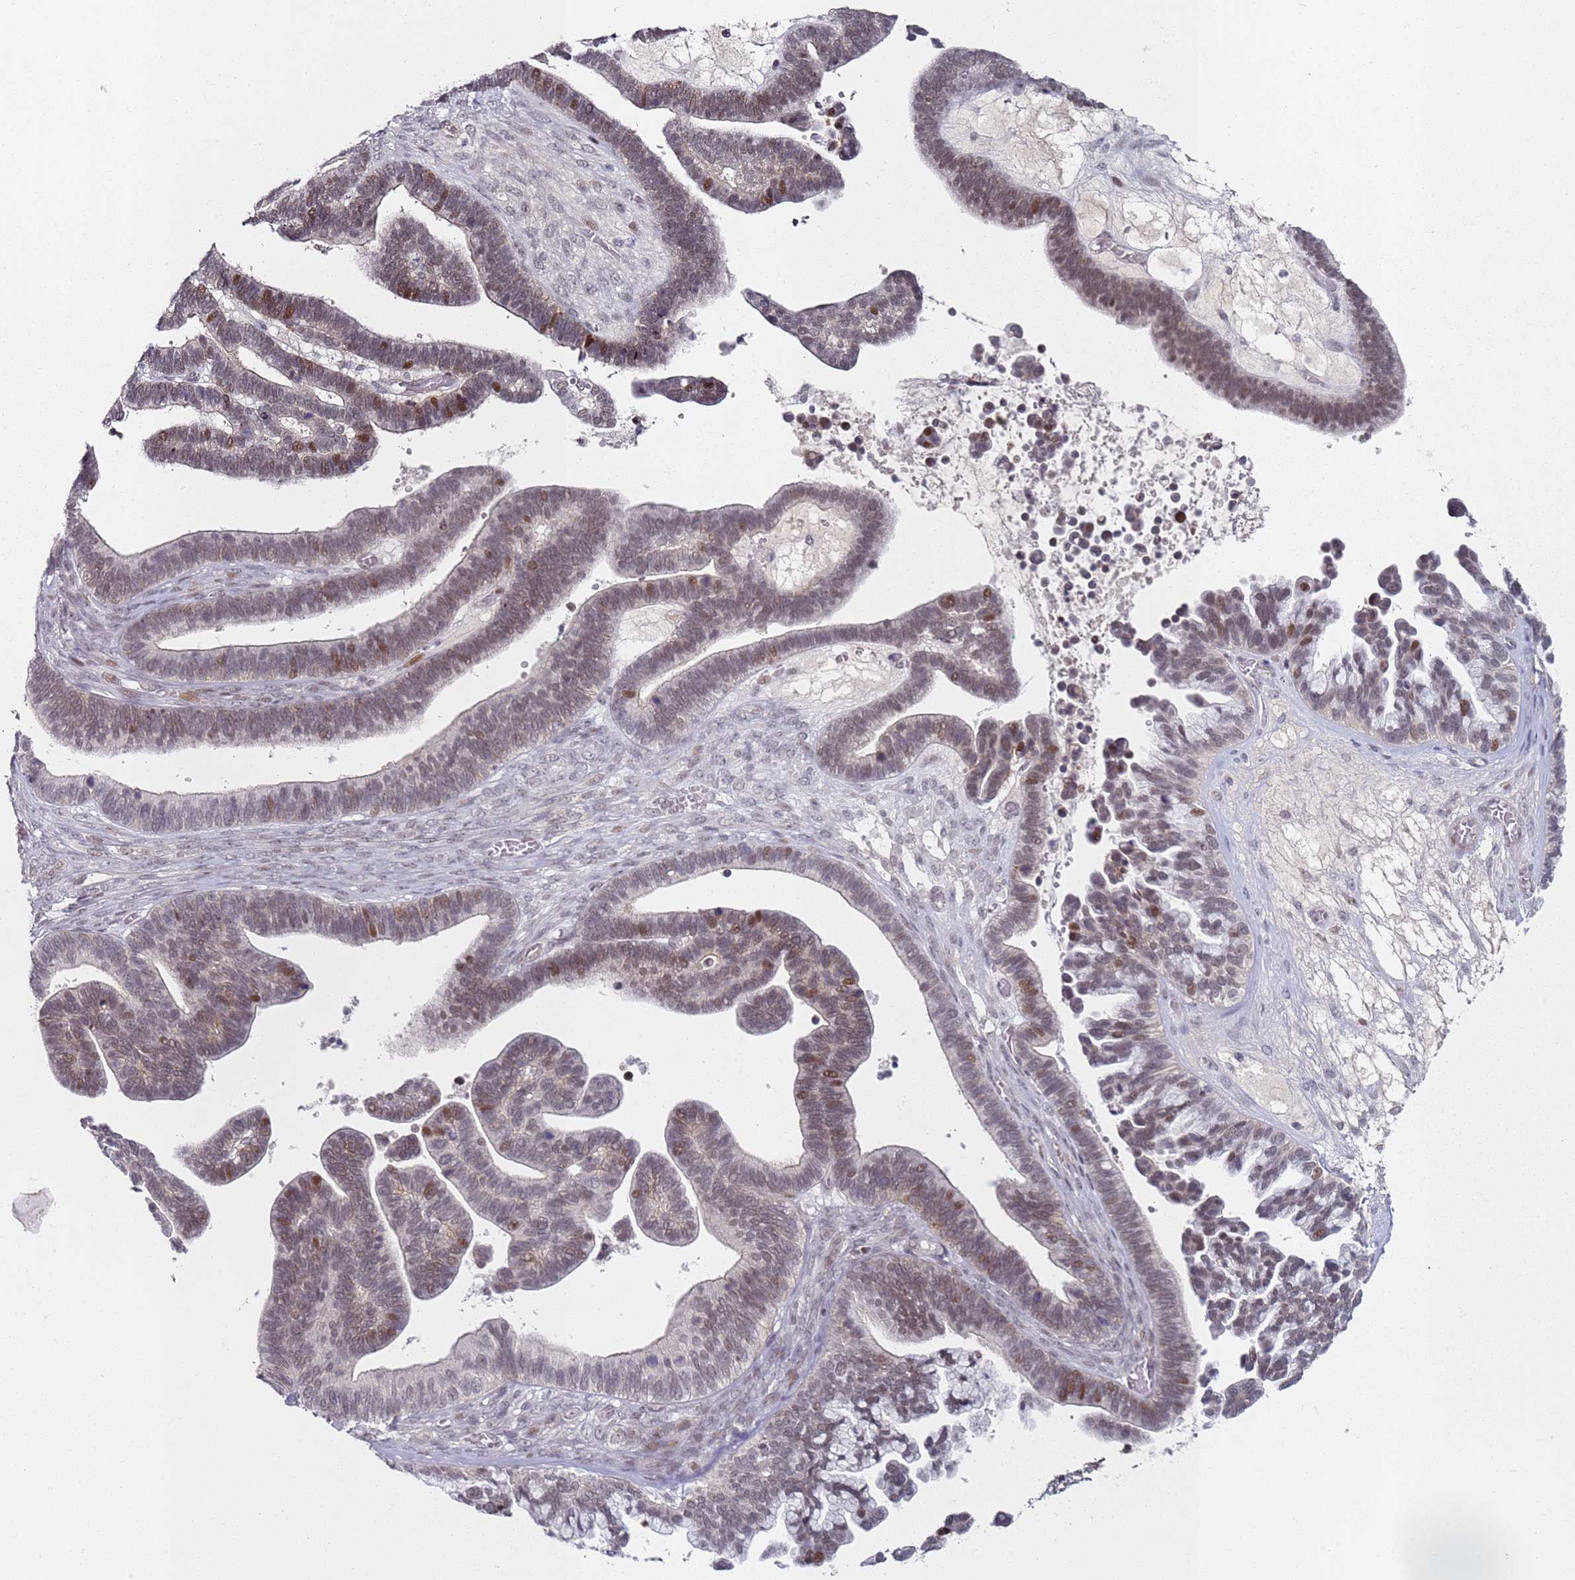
{"staining": {"intensity": "strong", "quantity": "25%-75%", "location": "cytoplasmic/membranous,nuclear"}, "tissue": "ovarian cancer", "cell_type": "Tumor cells", "image_type": "cancer", "snomed": [{"axis": "morphology", "description": "Cystadenocarcinoma, serous, NOS"}, {"axis": "topography", "description": "Ovary"}], "caption": "Strong cytoplasmic/membranous and nuclear positivity for a protein is seen in about 25%-75% of tumor cells of ovarian serous cystadenocarcinoma using immunohistochemistry (IHC).", "gene": "ATF6B", "patient": {"sex": "female", "age": 56}}